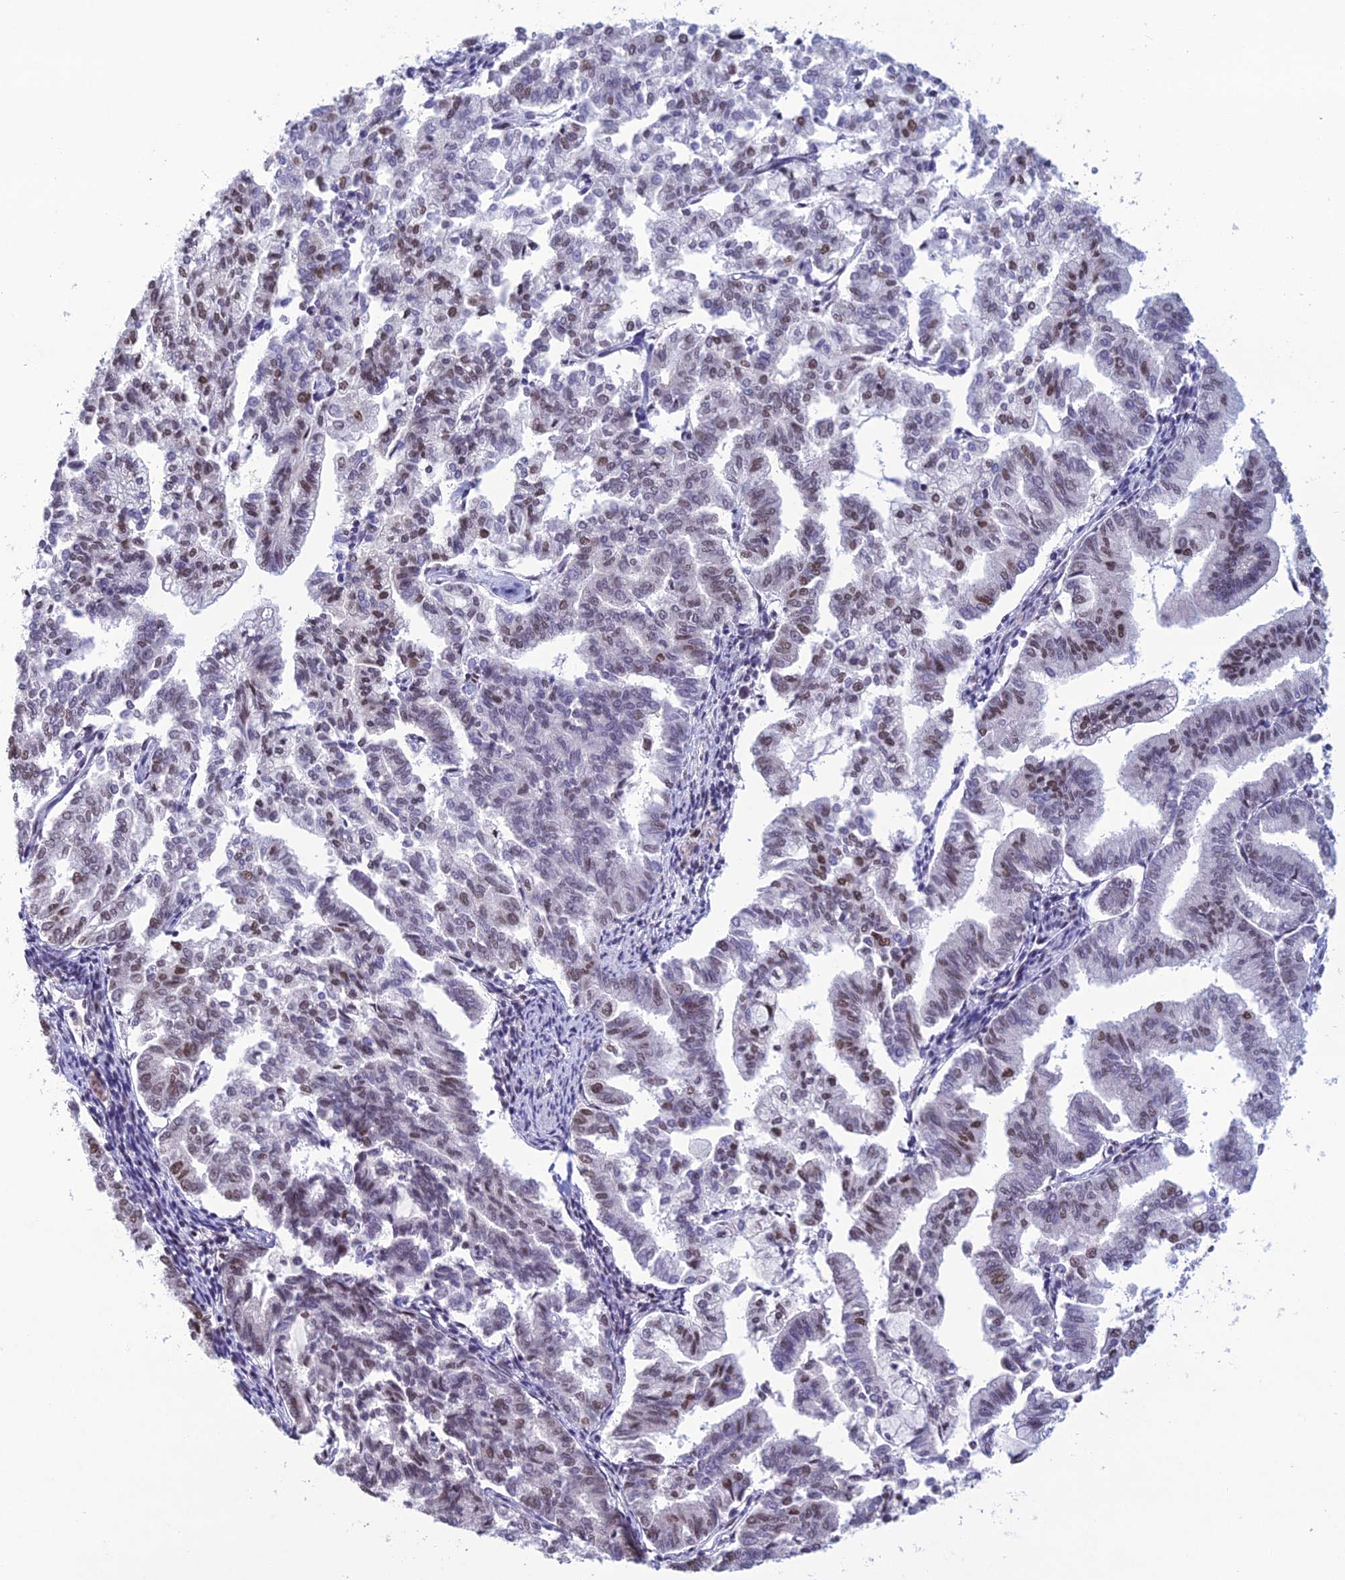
{"staining": {"intensity": "strong", "quantity": "25%-75%", "location": "nuclear"}, "tissue": "endometrial cancer", "cell_type": "Tumor cells", "image_type": "cancer", "snomed": [{"axis": "morphology", "description": "Adenocarcinoma, NOS"}, {"axis": "topography", "description": "Endometrium"}], "caption": "This micrograph shows adenocarcinoma (endometrial) stained with immunohistochemistry to label a protein in brown. The nuclear of tumor cells show strong positivity for the protein. Nuclei are counter-stained blue.", "gene": "PRAMEF12", "patient": {"sex": "female", "age": 79}}